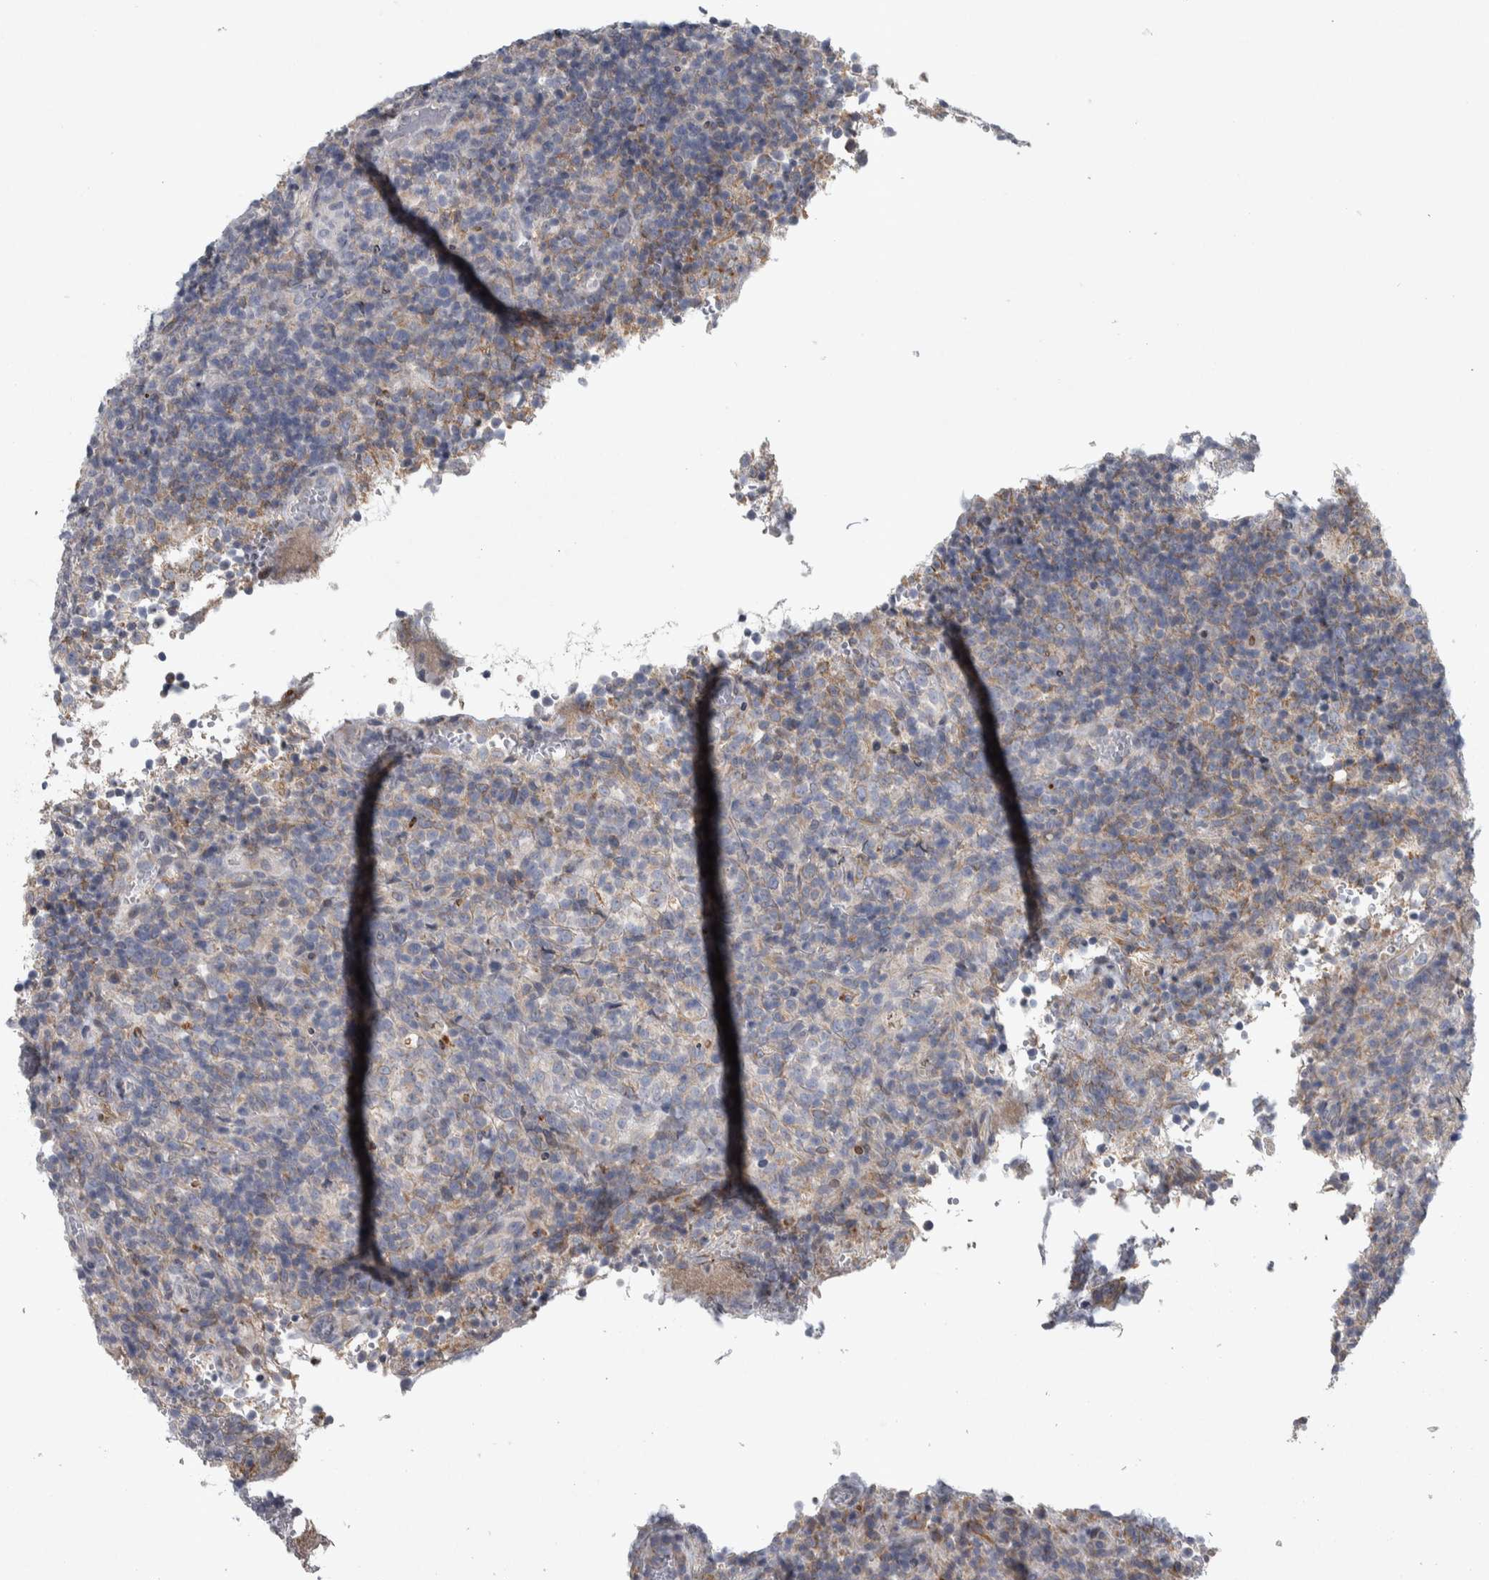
{"staining": {"intensity": "negative", "quantity": "none", "location": "none"}, "tissue": "lymphoma", "cell_type": "Tumor cells", "image_type": "cancer", "snomed": [{"axis": "morphology", "description": "Malignant lymphoma, non-Hodgkin's type, High grade"}, {"axis": "topography", "description": "Lymph node"}], "caption": "An image of human malignant lymphoma, non-Hodgkin's type (high-grade) is negative for staining in tumor cells.", "gene": "SIGMAR1", "patient": {"sex": "female", "age": 76}}